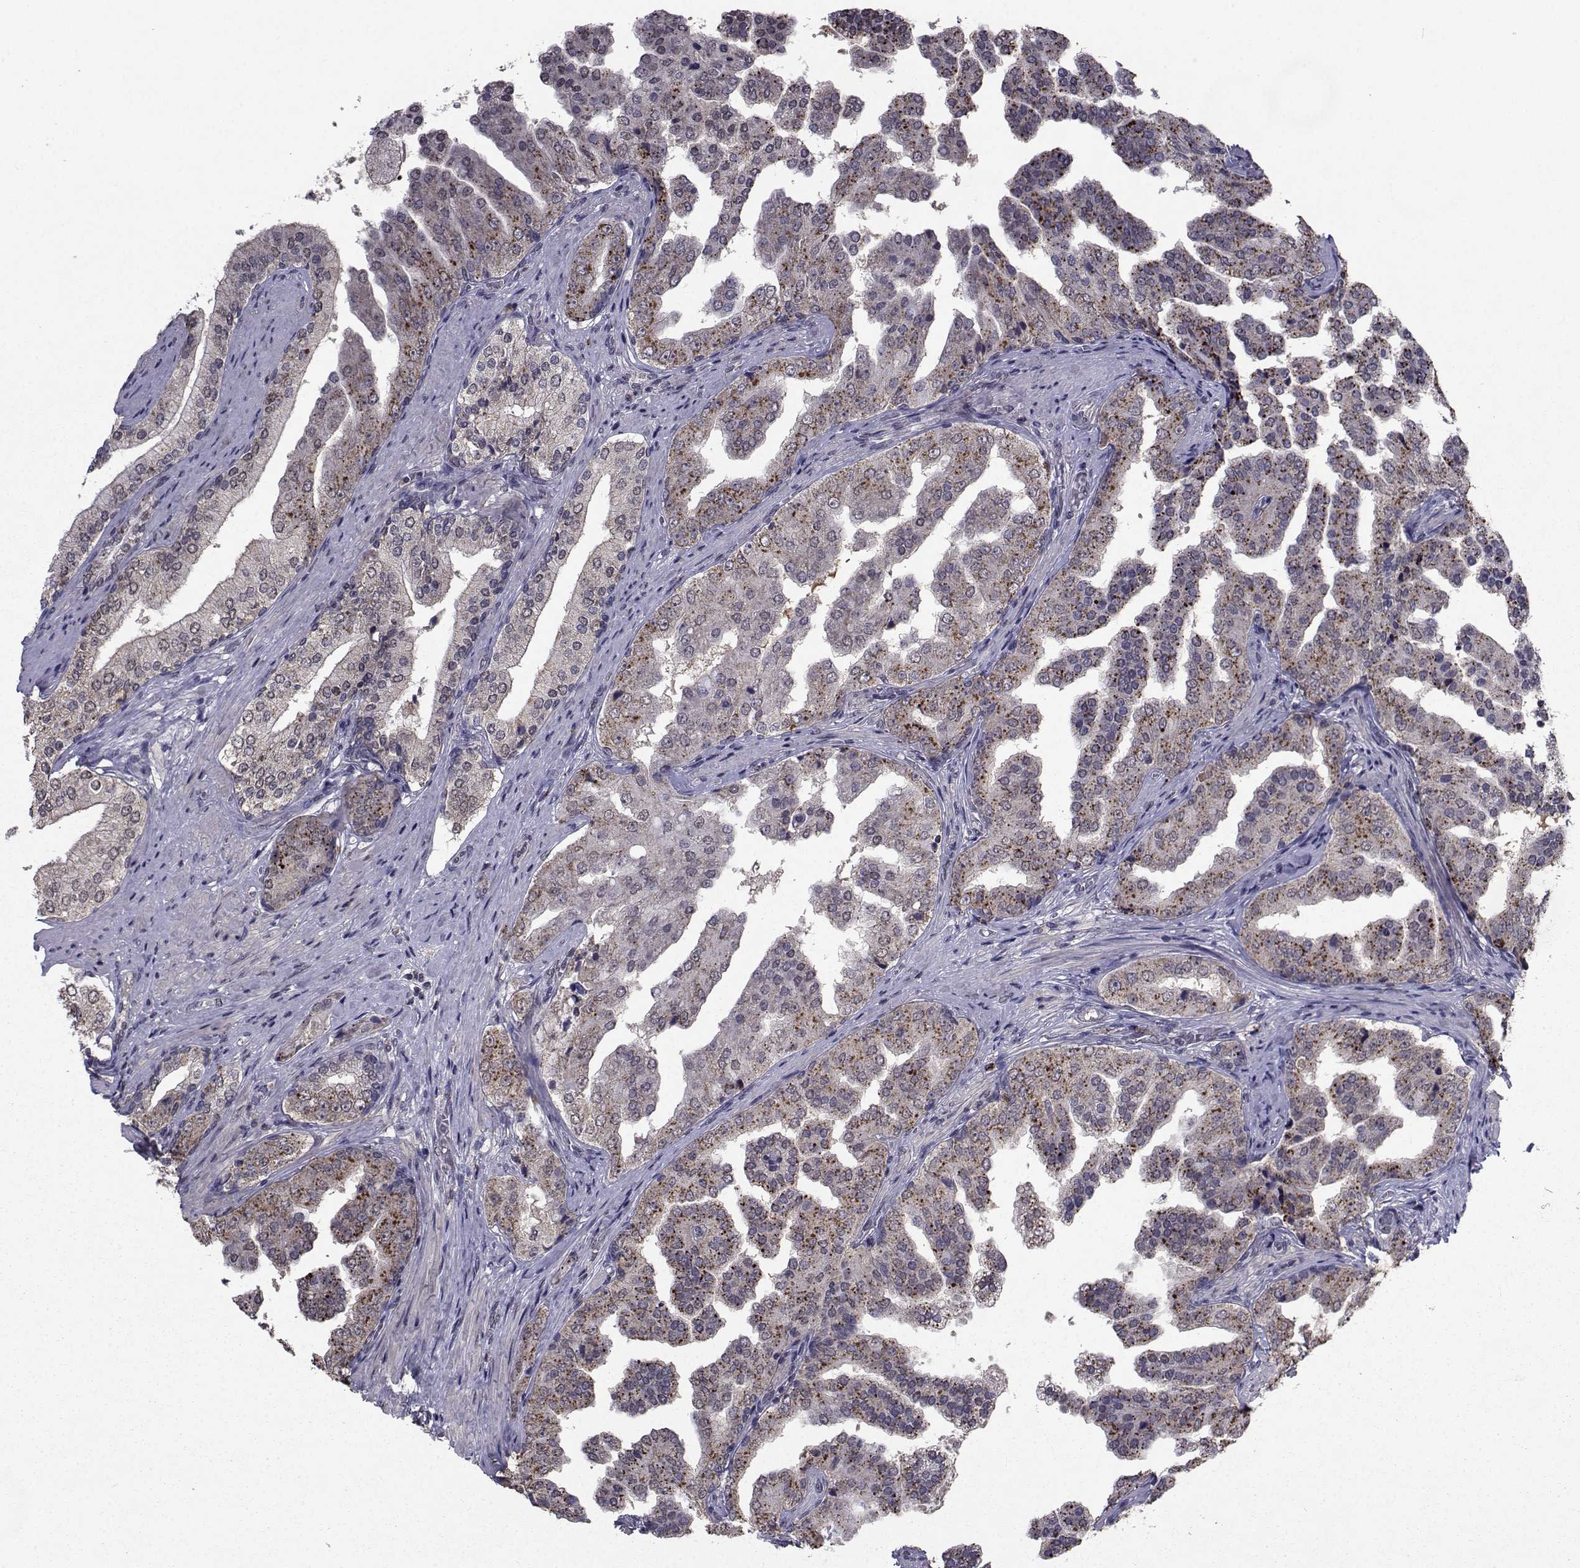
{"staining": {"intensity": "moderate", "quantity": "<25%", "location": "cytoplasmic/membranous"}, "tissue": "prostate cancer", "cell_type": "Tumor cells", "image_type": "cancer", "snomed": [{"axis": "morphology", "description": "Adenocarcinoma, Low grade"}, {"axis": "topography", "description": "Prostate and seminal vesicle, NOS"}], "caption": "High-magnification brightfield microscopy of prostate cancer stained with DAB (3,3'-diaminobenzidine) (brown) and counterstained with hematoxylin (blue). tumor cells exhibit moderate cytoplasmic/membranous positivity is identified in approximately<25% of cells. Immunohistochemistry (ihc) stains the protein of interest in brown and the nuclei are stained blue.", "gene": "CYP2S1", "patient": {"sex": "male", "age": 61}}